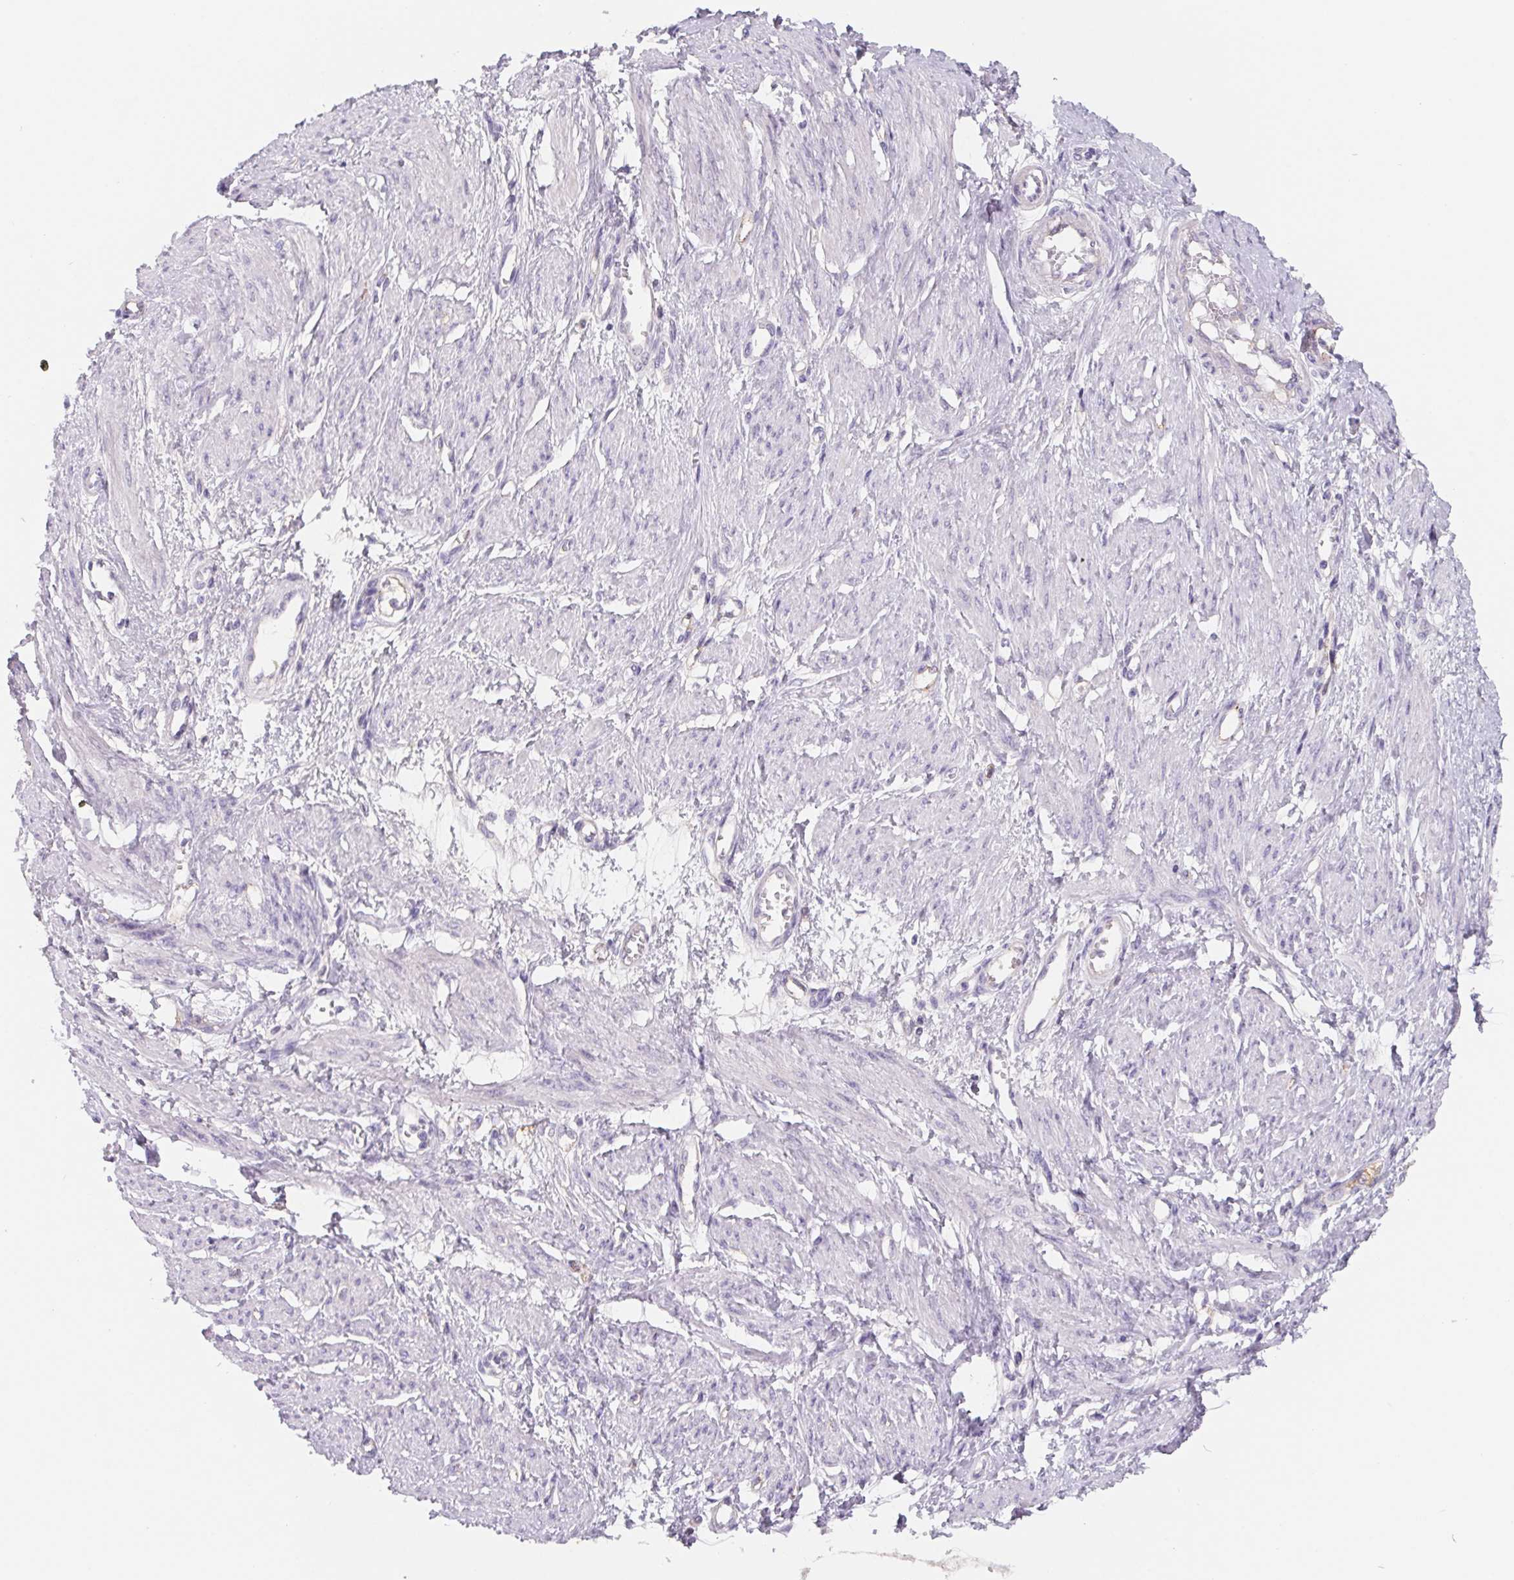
{"staining": {"intensity": "negative", "quantity": "none", "location": "none"}, "tissue": "smooth muscle", "cell_type": "Smooth muscle cells", "image_type": "normal", "snomed": [{"axis": "morphology", "description": "Normal tissue, NOS"}, {"axis": "topography", "description": "Smooth muscle"}, {"axis": "topography", "description": "Uterus"}], "caption": "DAB immunohistochemical staining of unremarkable human smooth muscle demonstrates no significant positivity in smooth muscle cells. (IHC, brightfield microscopy, high magnification).", "gene": "LPA", "patient": {"sex": "female", "age": 39}}